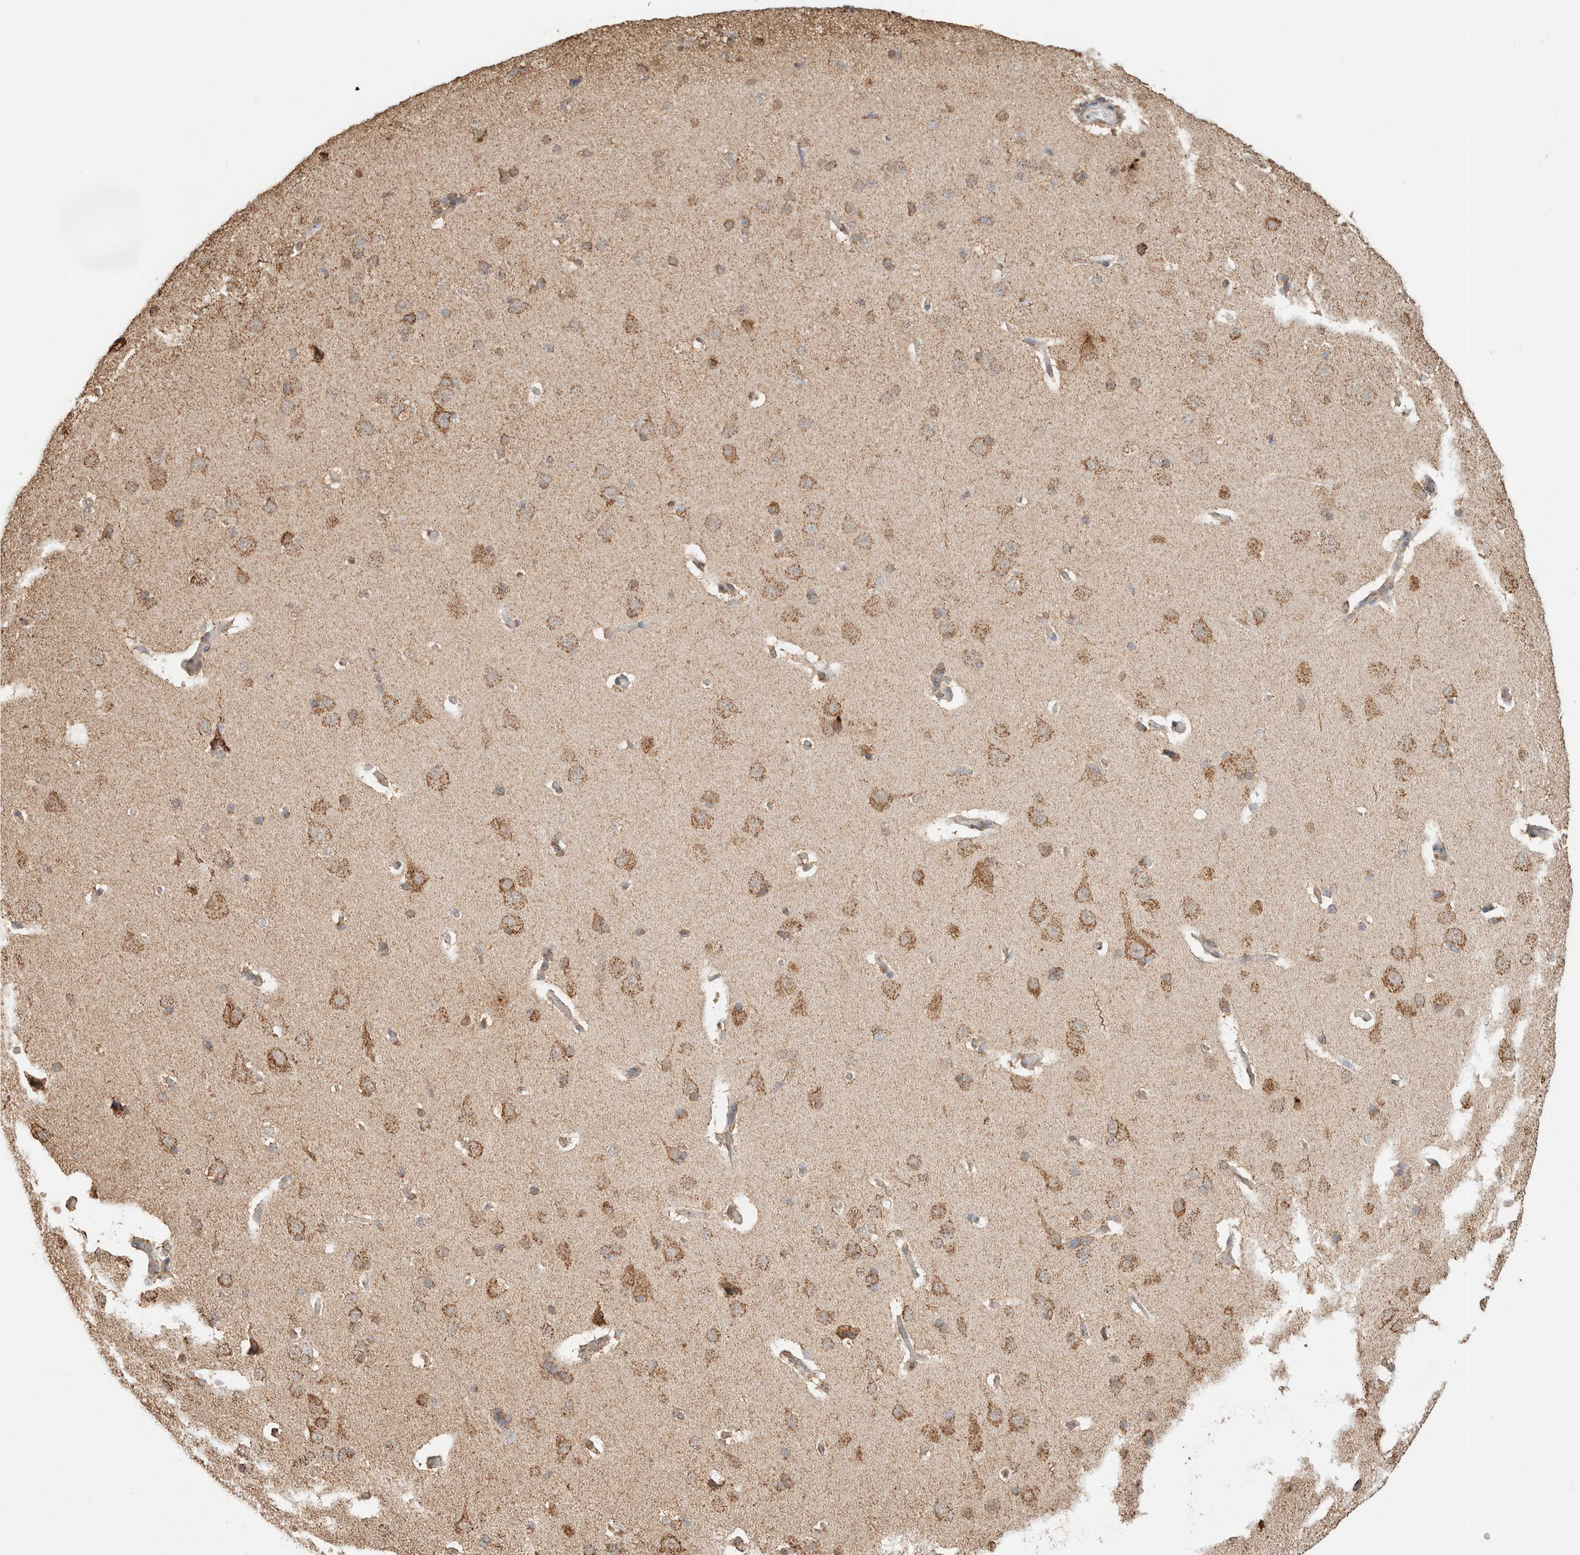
{"staining": {"intensity": "moderate", "quantity": ">75%", "location": "cytoplasmic/membranous"}, "tissue": "cerebral cortex", "cell_type": "Endothelial cells", "image_type": "normal", "snomed": [{"axis": "morphology", "description": "Normal tissue, NOS"}, {"axis": "topography", "description": "Cerebral cortex"}], "caption": "Cerebral cortex stained with DAB (3,3'-diaminobenzidine) immunohistochemistry (IHC) reveals medium levels of moderate cytoplasmic/membranous staining in about >75% of endothelial cells. Nuclei are stained in blue.", "gene": "SDC2", "patient": {"sex": "male", "age": 62}}